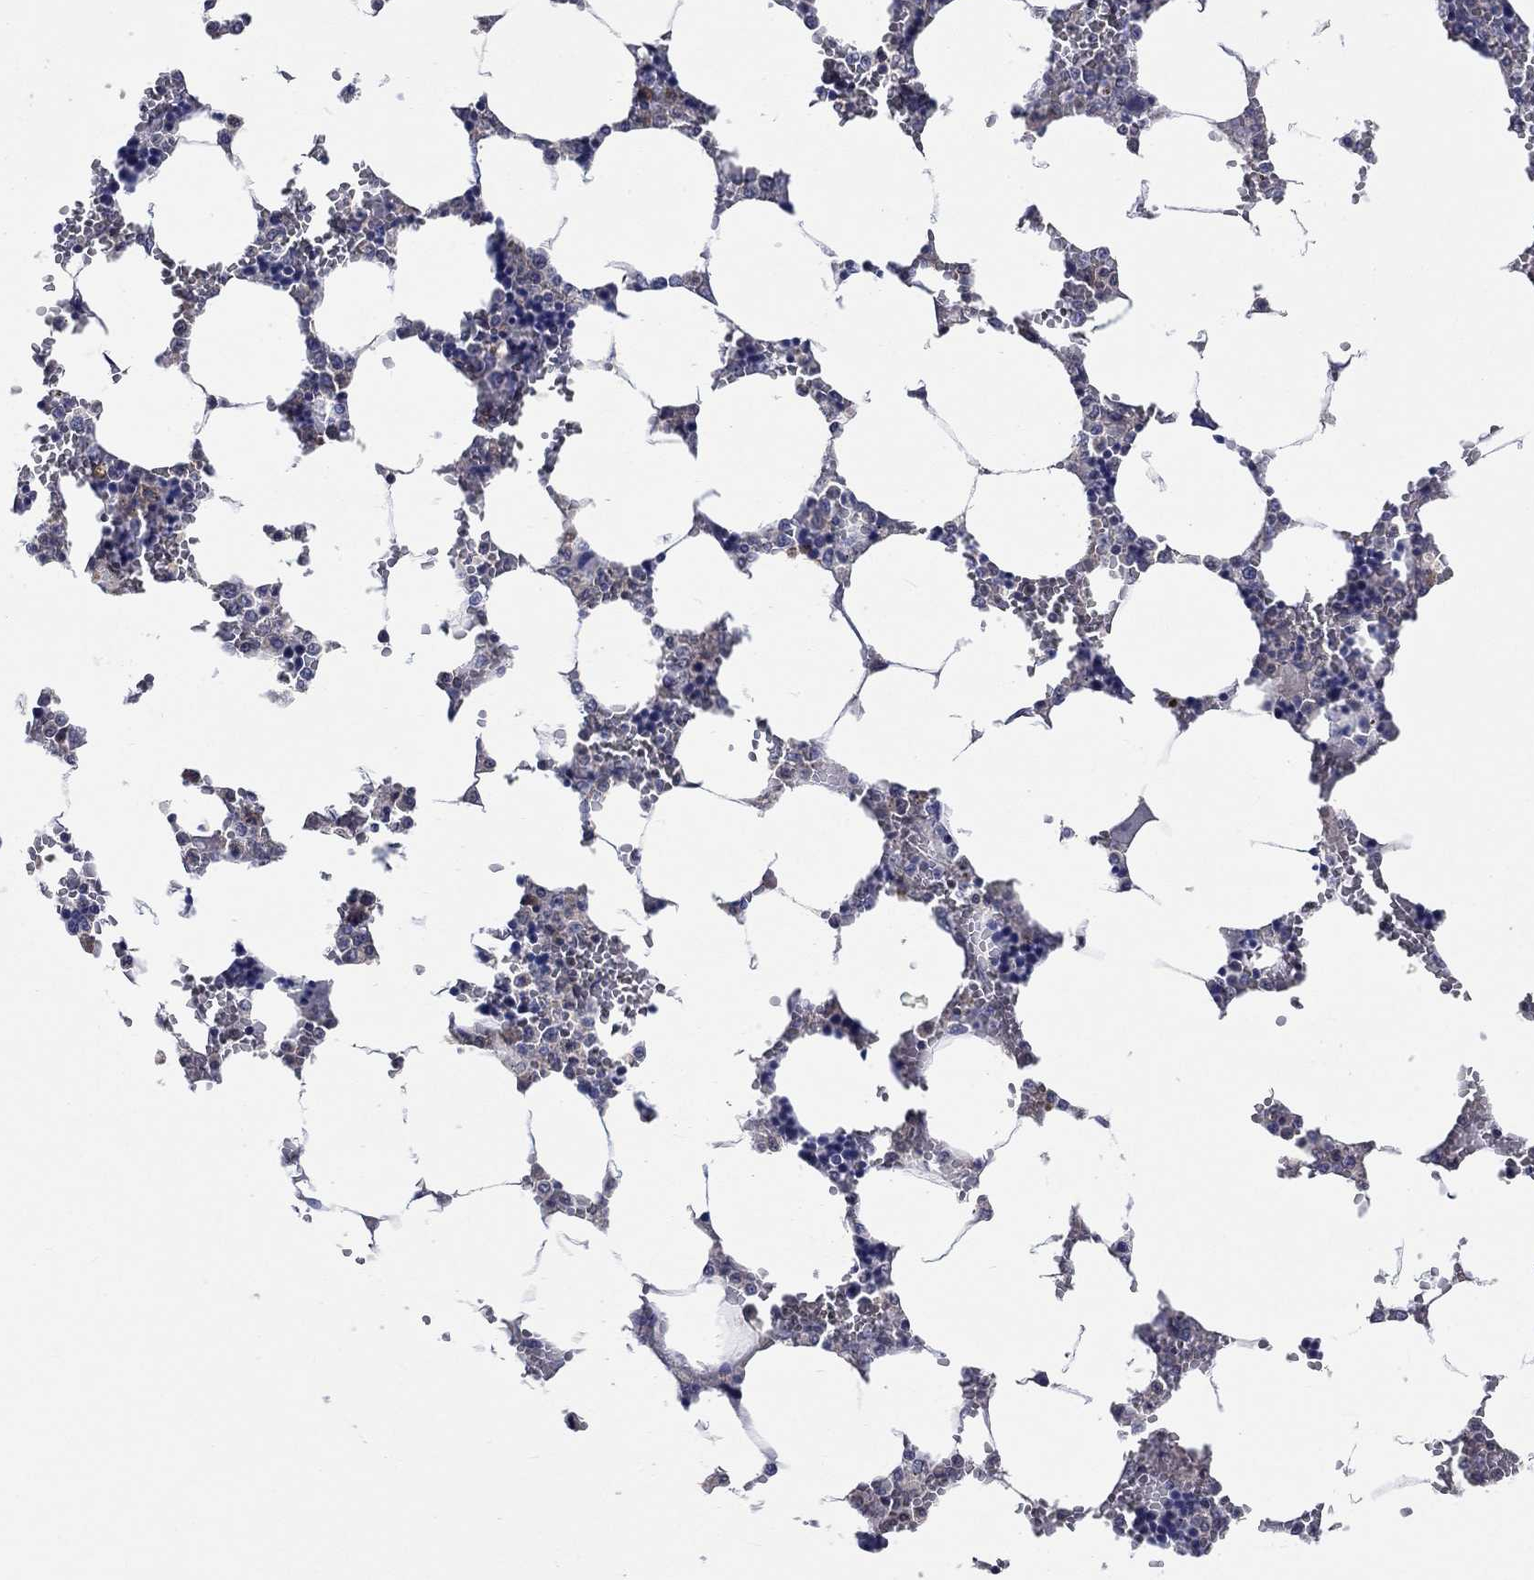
{"staining": {"intensity": "negative", "quantity": "none", "location": "none"}, "tissue": "bone marrow", "cell_type": "Hematopoietic cells", "image_type": "normal", "snomed": [{"axis": "morphology", "description": "Normal tissue, NOS"}, {"axis": "topography", "description": "Bone marrow"}], "caption": "Immunohistochemical staining of benign human bone marrow displays no significant staining in hematopoietic cells.", "gene": "ZBTB18", "patient": {"sex": "female", "age": 72}}